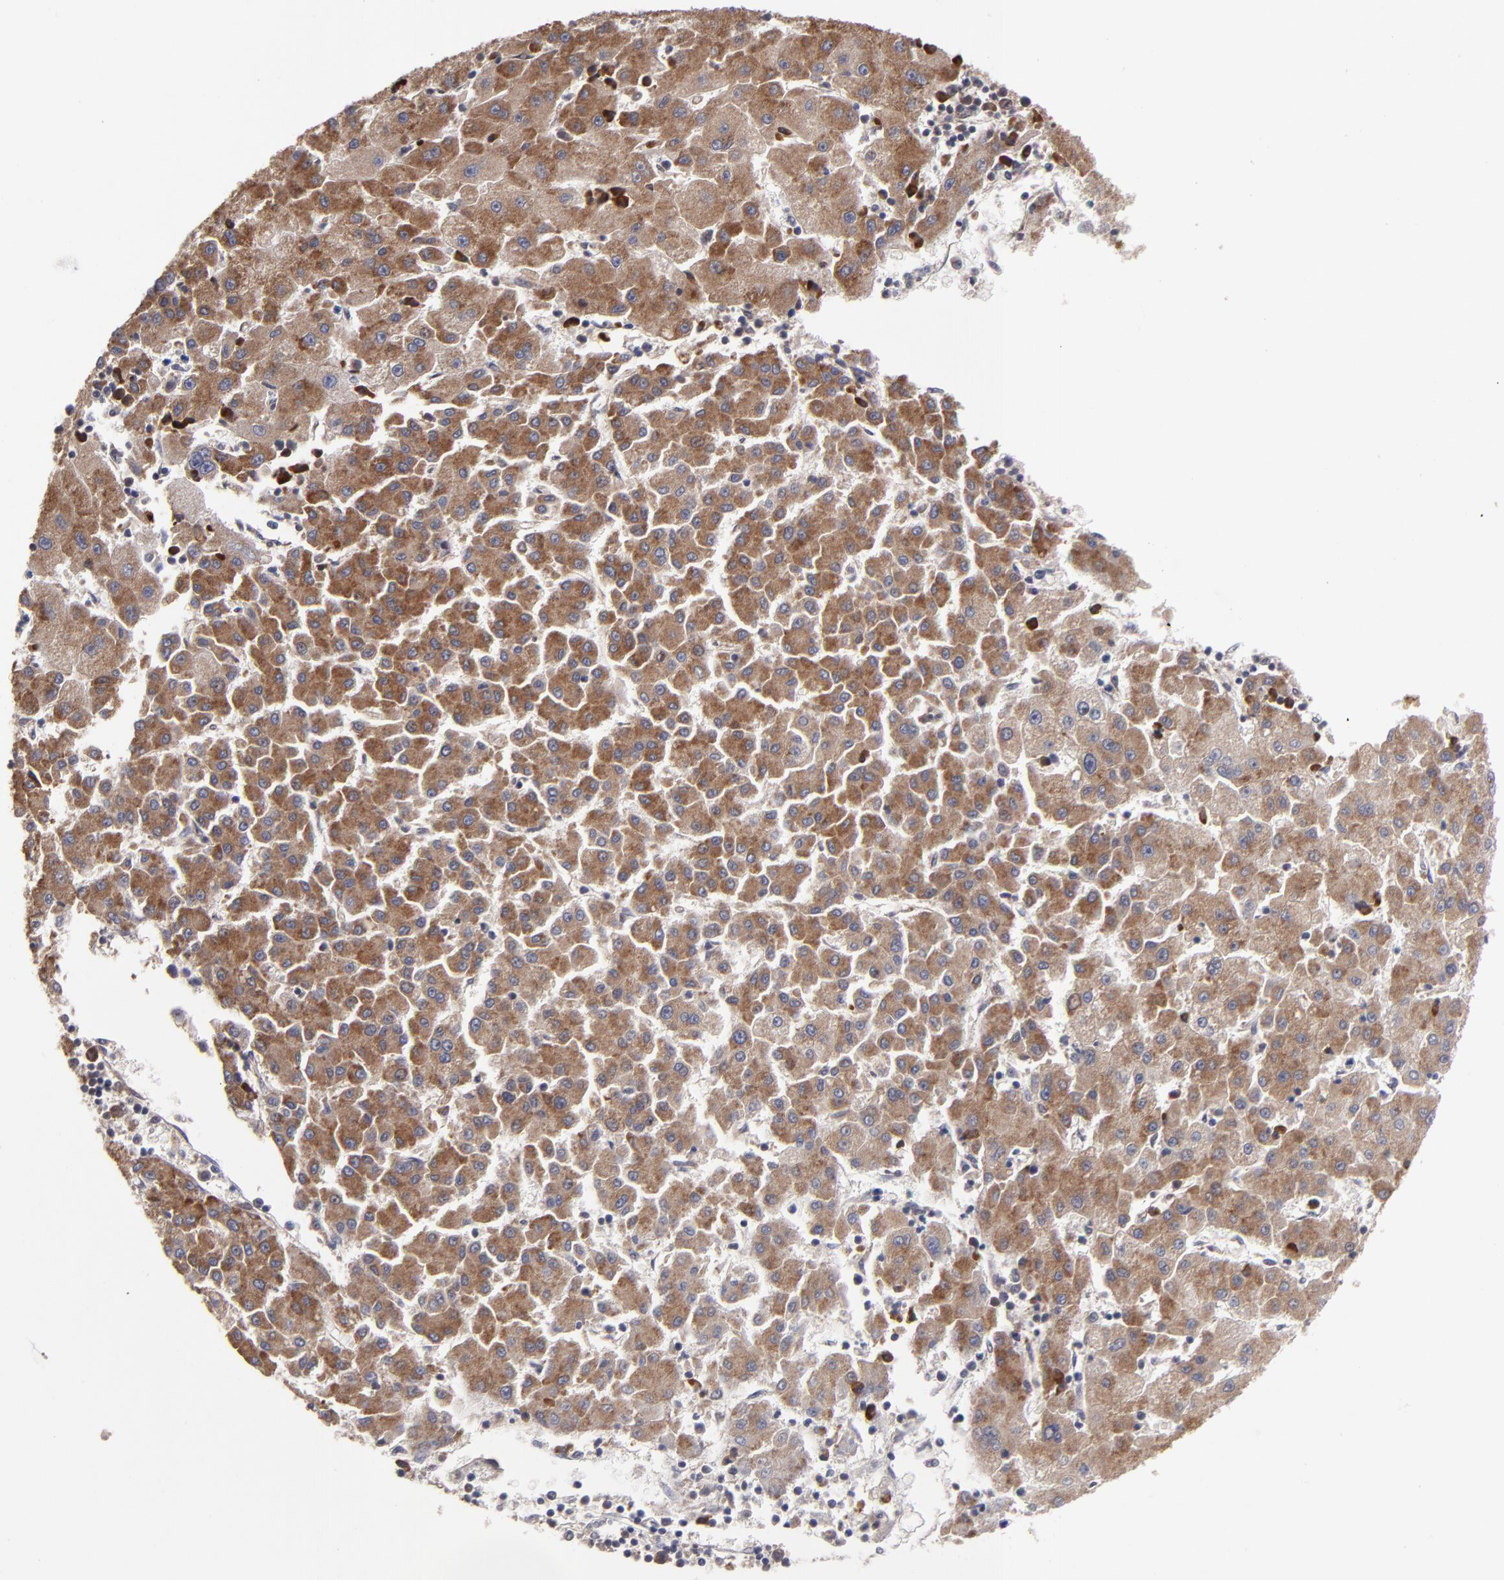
{"staining": {"intensity": "moderate", "quantity": ">75%", "location": "cytoplasmic/membranous"}, "tissue": "liver cancer", "cell_type": "Tumor cells", "image_type": "cancer", "snomed": [{"axis": "morphology", "description": "Carcinoma, Hepatocellular, NOS"}, {"axis": "topography", "description": "Liver"}], "caption": "The immunohistochemical stain highlights moderate cytoplasmic/membranous staining in tumor cells of liver hepatocellular carcinoma tissue. The staining was performed using DAB (3,3'-diaminobenzidine) to visualize the protein expression in brown, while the nuclei were stained in blue with hematoxylin (Magnification: 20x).", "gene": "SND1", "patient": {"sex": "male", "age": 72}}